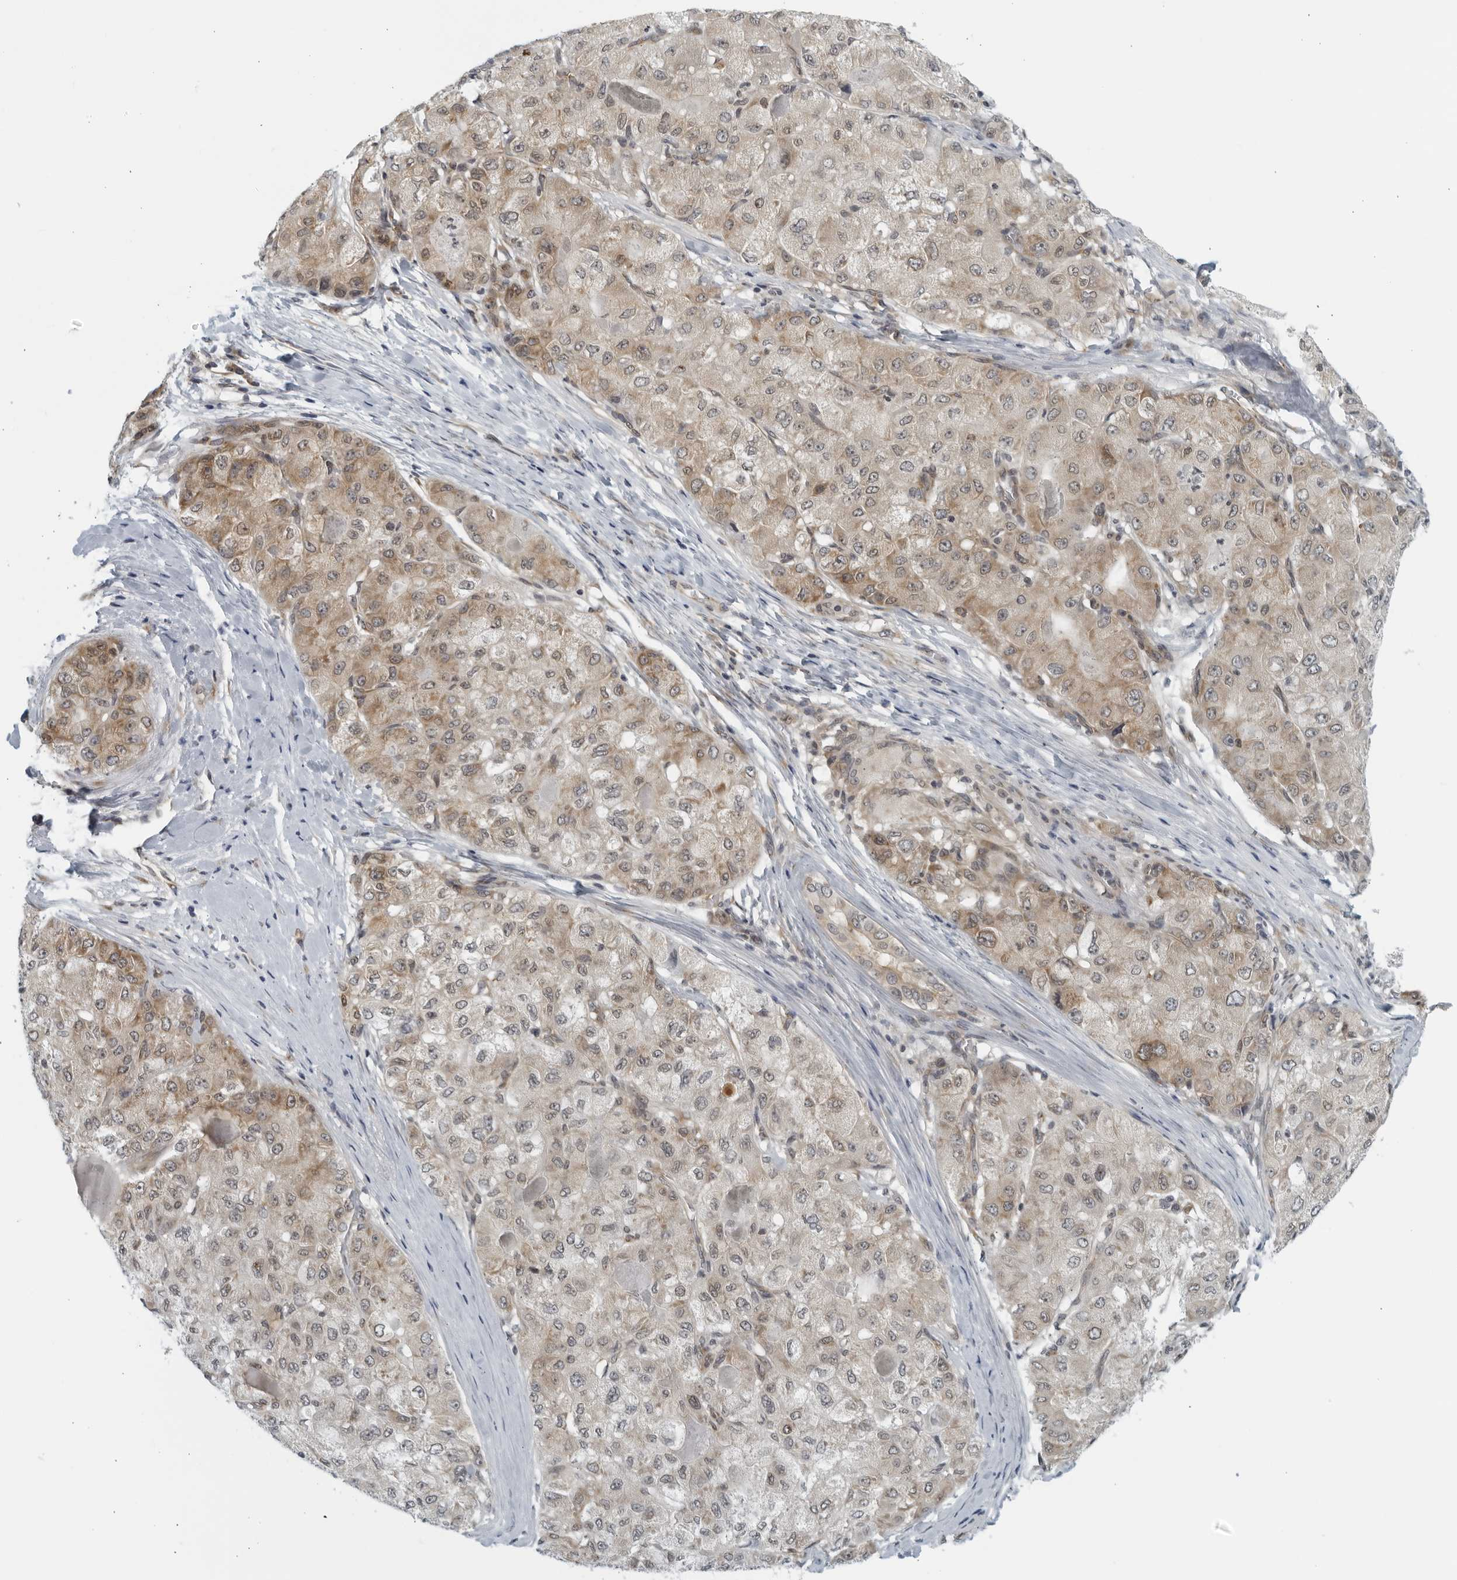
{"staining": {"intensity": "weak", "quantity": "25%-75%", "location": "cytoplasmic/membranous"}, "tissue": "liver cancer", "cell_type": "Tumor cells", "image_type": "cancer", "snomed": [{"axis": "morphology", "description": "Carcinoma, Hepatocellular, NOS"}, {"axis": "topography", "description": "Liver"}], "caption": "DAB (3,3'-diaminobenzidine) immunohistochemical staining of human liver cancer (hepatocellular carcinoma) reveals weak cytoplasmic/membranous protein expression in about 25%-75% of tumor cells.", "gene": "RC3H1", "patient": {"sex": "male", "age": 80}}